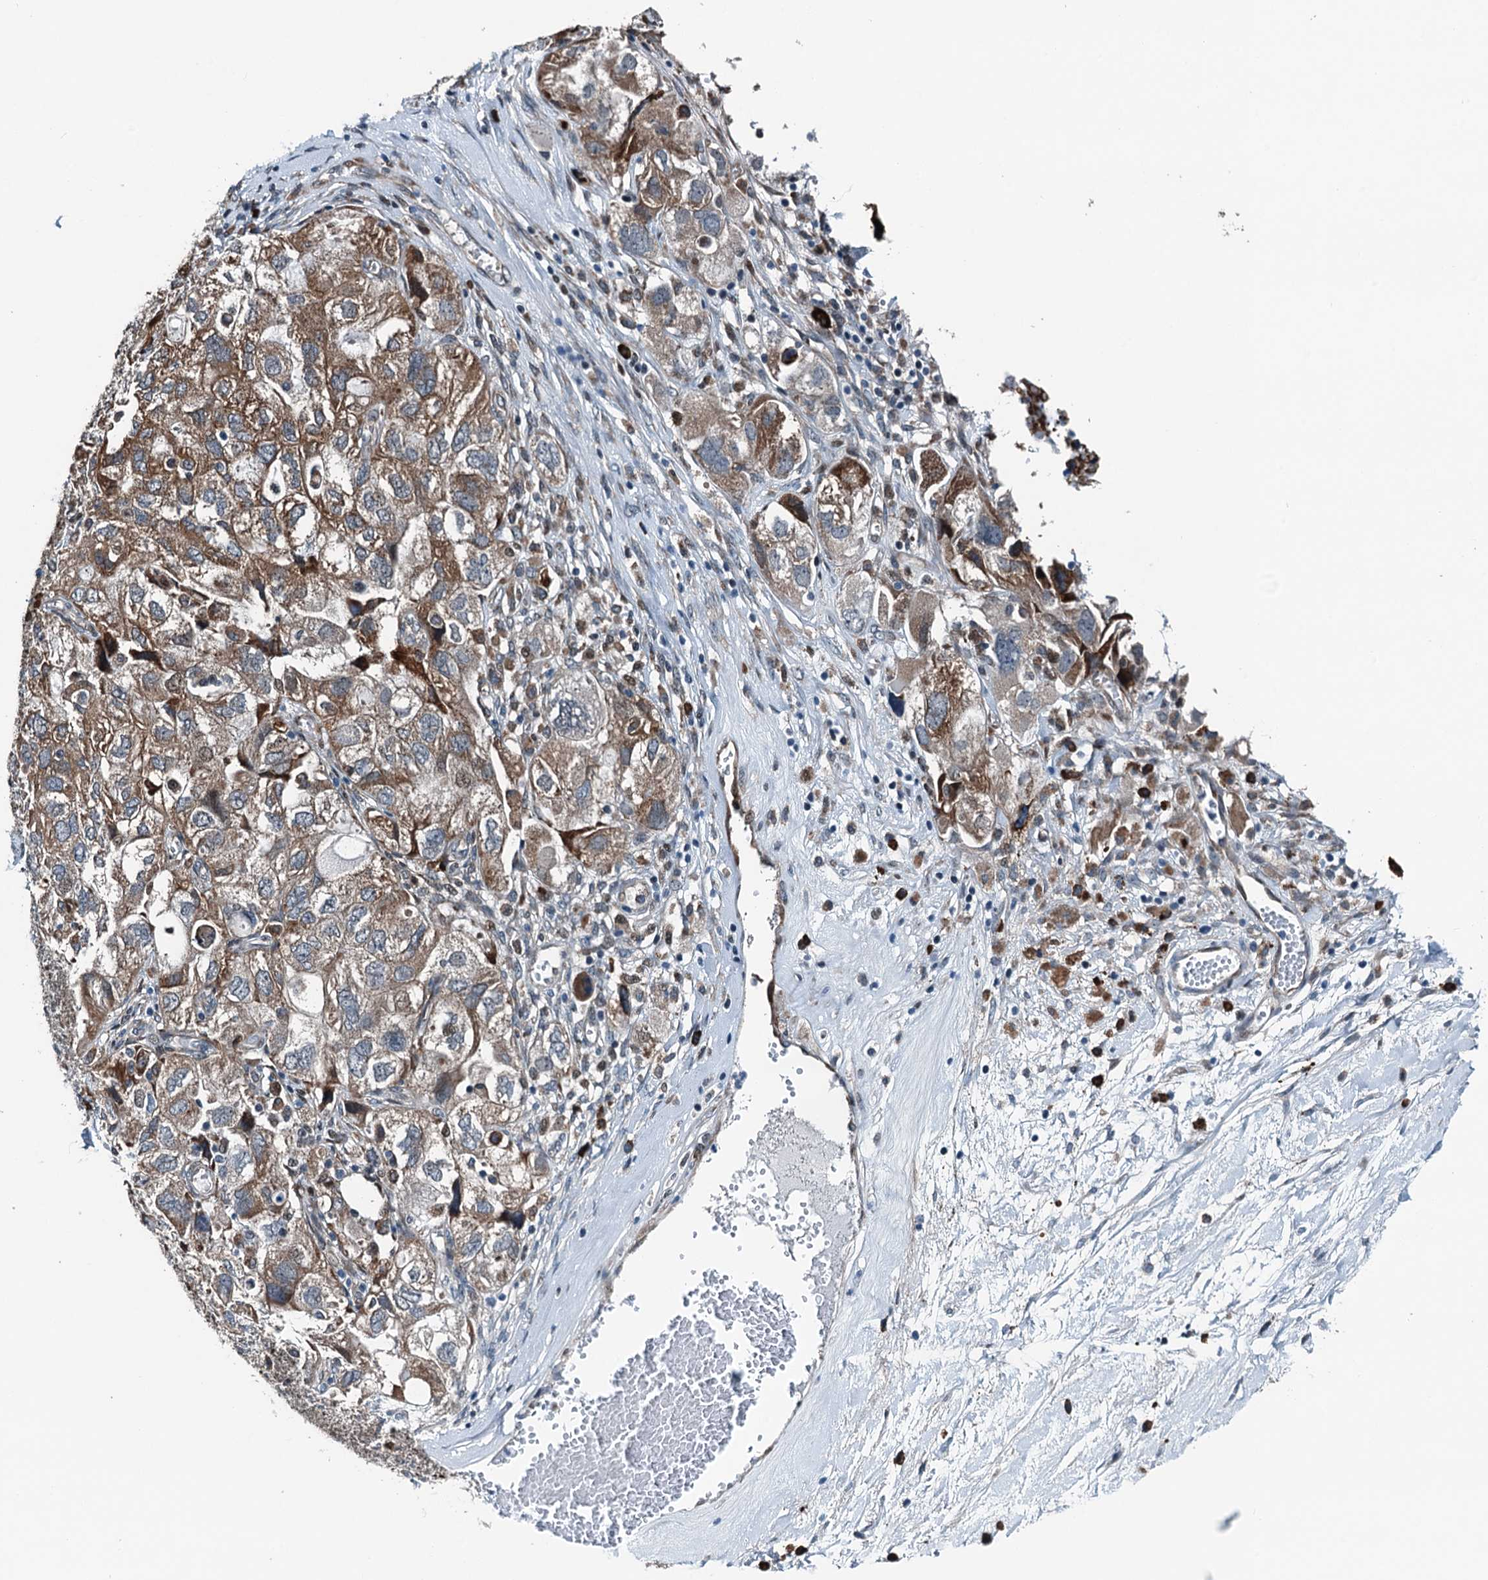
{"staining": {"intensity": "moderate", "quantity": ">75%", "location": "cytoplasmic/membranous"}, "tissue": "ovarian cancer", "cell_type": "Tumor cells", "image_type": "cancer", "snomed": [{"axis": "morphology", "description": "Carcinoma, NOS"}, {"axis": "morphology", "description": "Cystadenocarcinoma, serous, NOS"}, {"axis": "topography", "description": "Ovary"}], "caption": "Ovarian cancer (carcinoma) was stained to show a protein in brown. There is medium levels of moderate cytoplasmic/membranous expression in approximately >75% of tumor cells.", "gene": "TAMALIN", "patient": {"sex": "female", "age": 69}}